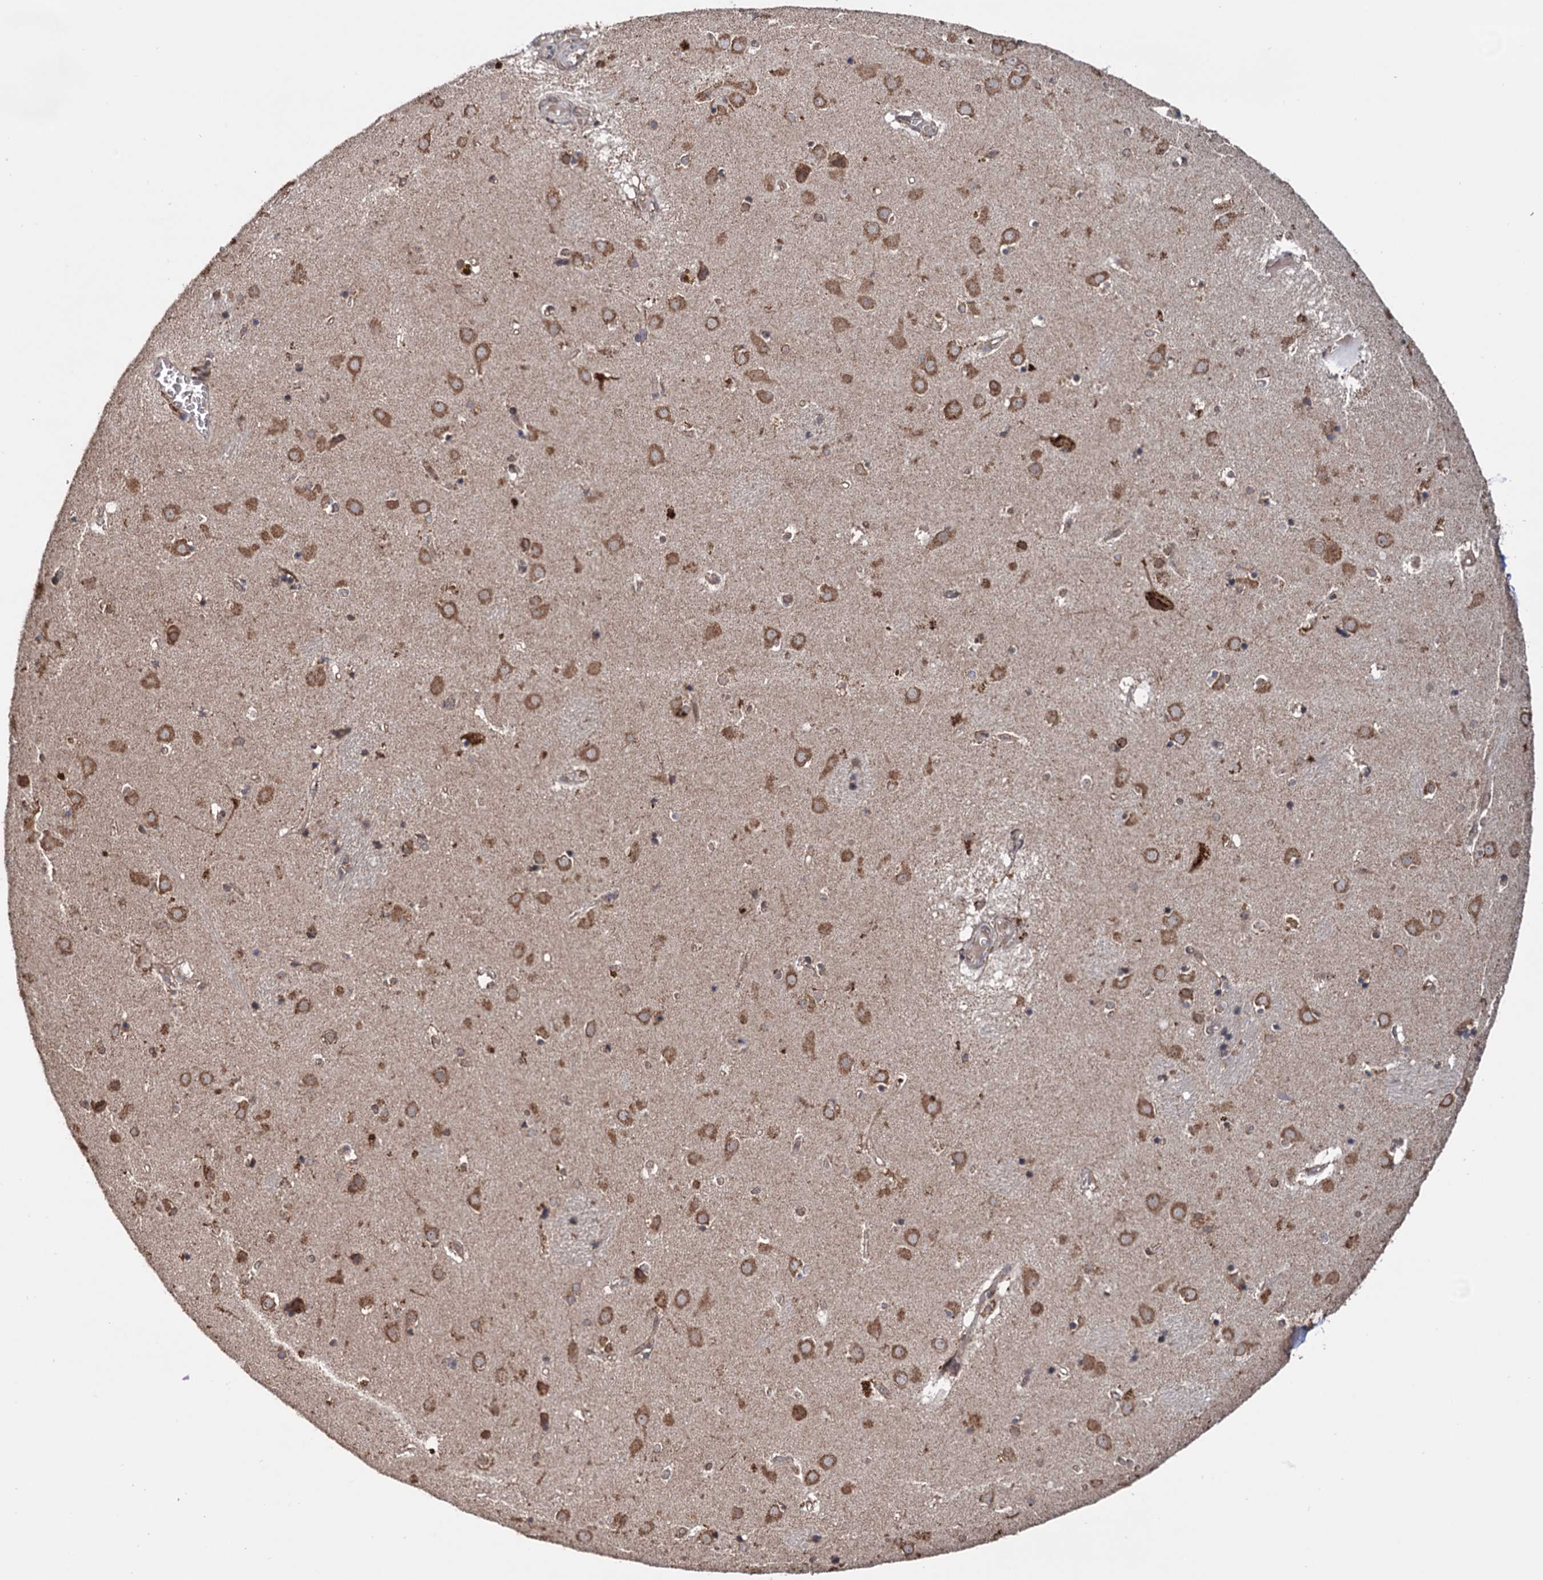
{"staining": {"intensity": "moderate", "quantity": "25%-75%", "location": "cytoplasmic/membranous"}, "tissue": "caudate", "cell_type": "Glial cells", "image_type": "normal", "snomed": [{"axis": "morphology", "description": "Normal tissue, NOS"}, {"axis": "topography", "description": "Lateral ventricle wall"}], "caption": "This micrograph reveals IHC staining of benign human caudate, with medium moderate cytoplasmic/membranous staining in approximately 25%-75% of glial cells.", "gene": "TBC1D12", "patient": {"sex": "male", "age": 70}}